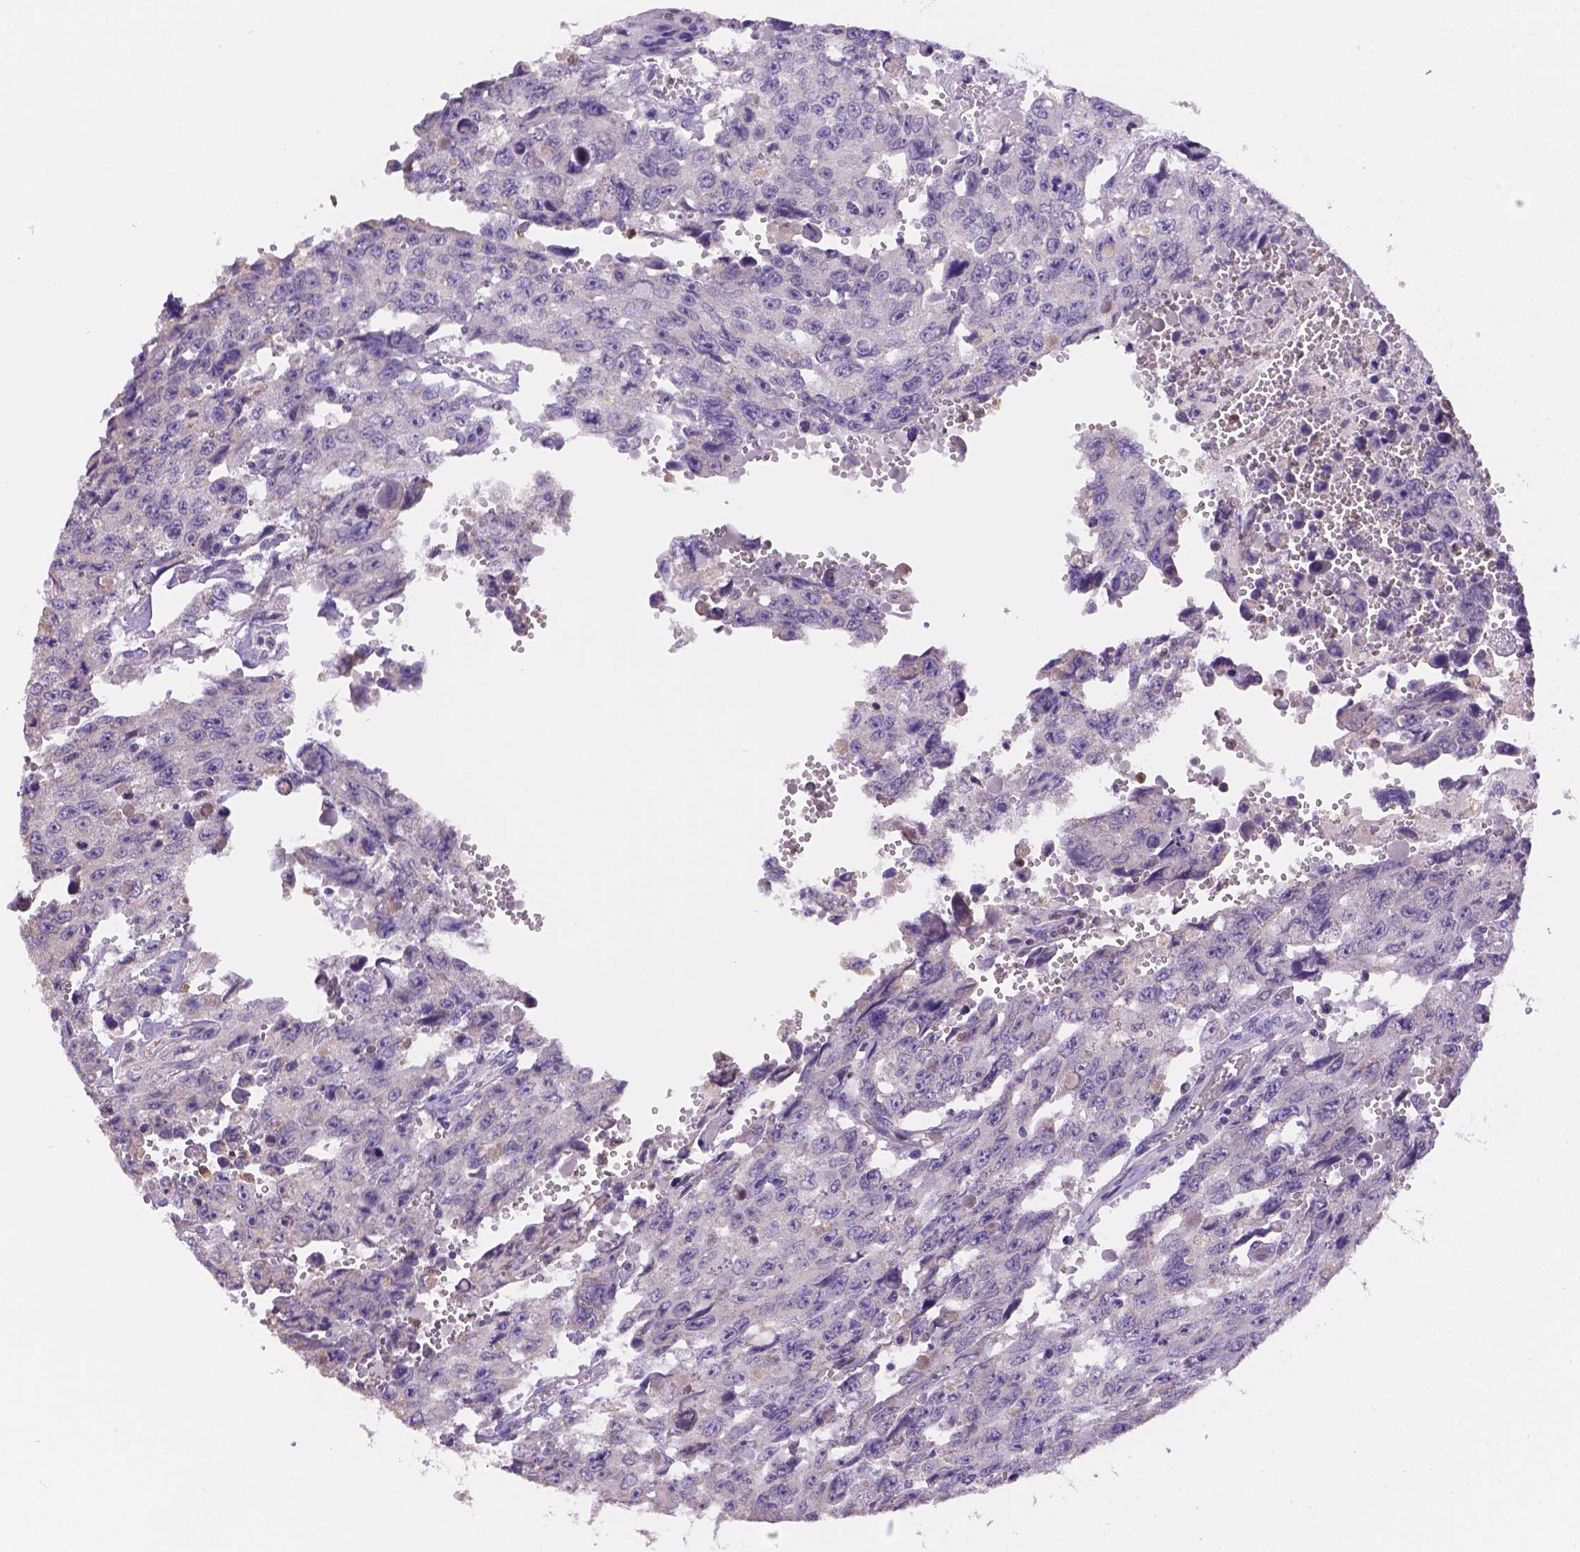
{"staining": {"intensity": "negative", "quantity": "none", "location": "none"}, "tissue": "testis cancer", "cell_type": "Tumor cells", "image_type": "cancer", "snomed": [{"axis": "morphology", "description": "Seminoma, NOS"}, {"axis": "topography", "description": "Testis"}], "caption": "IHC micrograph of human testis cancer (seminoma) stained for a protein (brown), which reveals no positivity in tumor cells.", "gene": "NXPE2", "patient": {"sex": "male", "age": 26}}